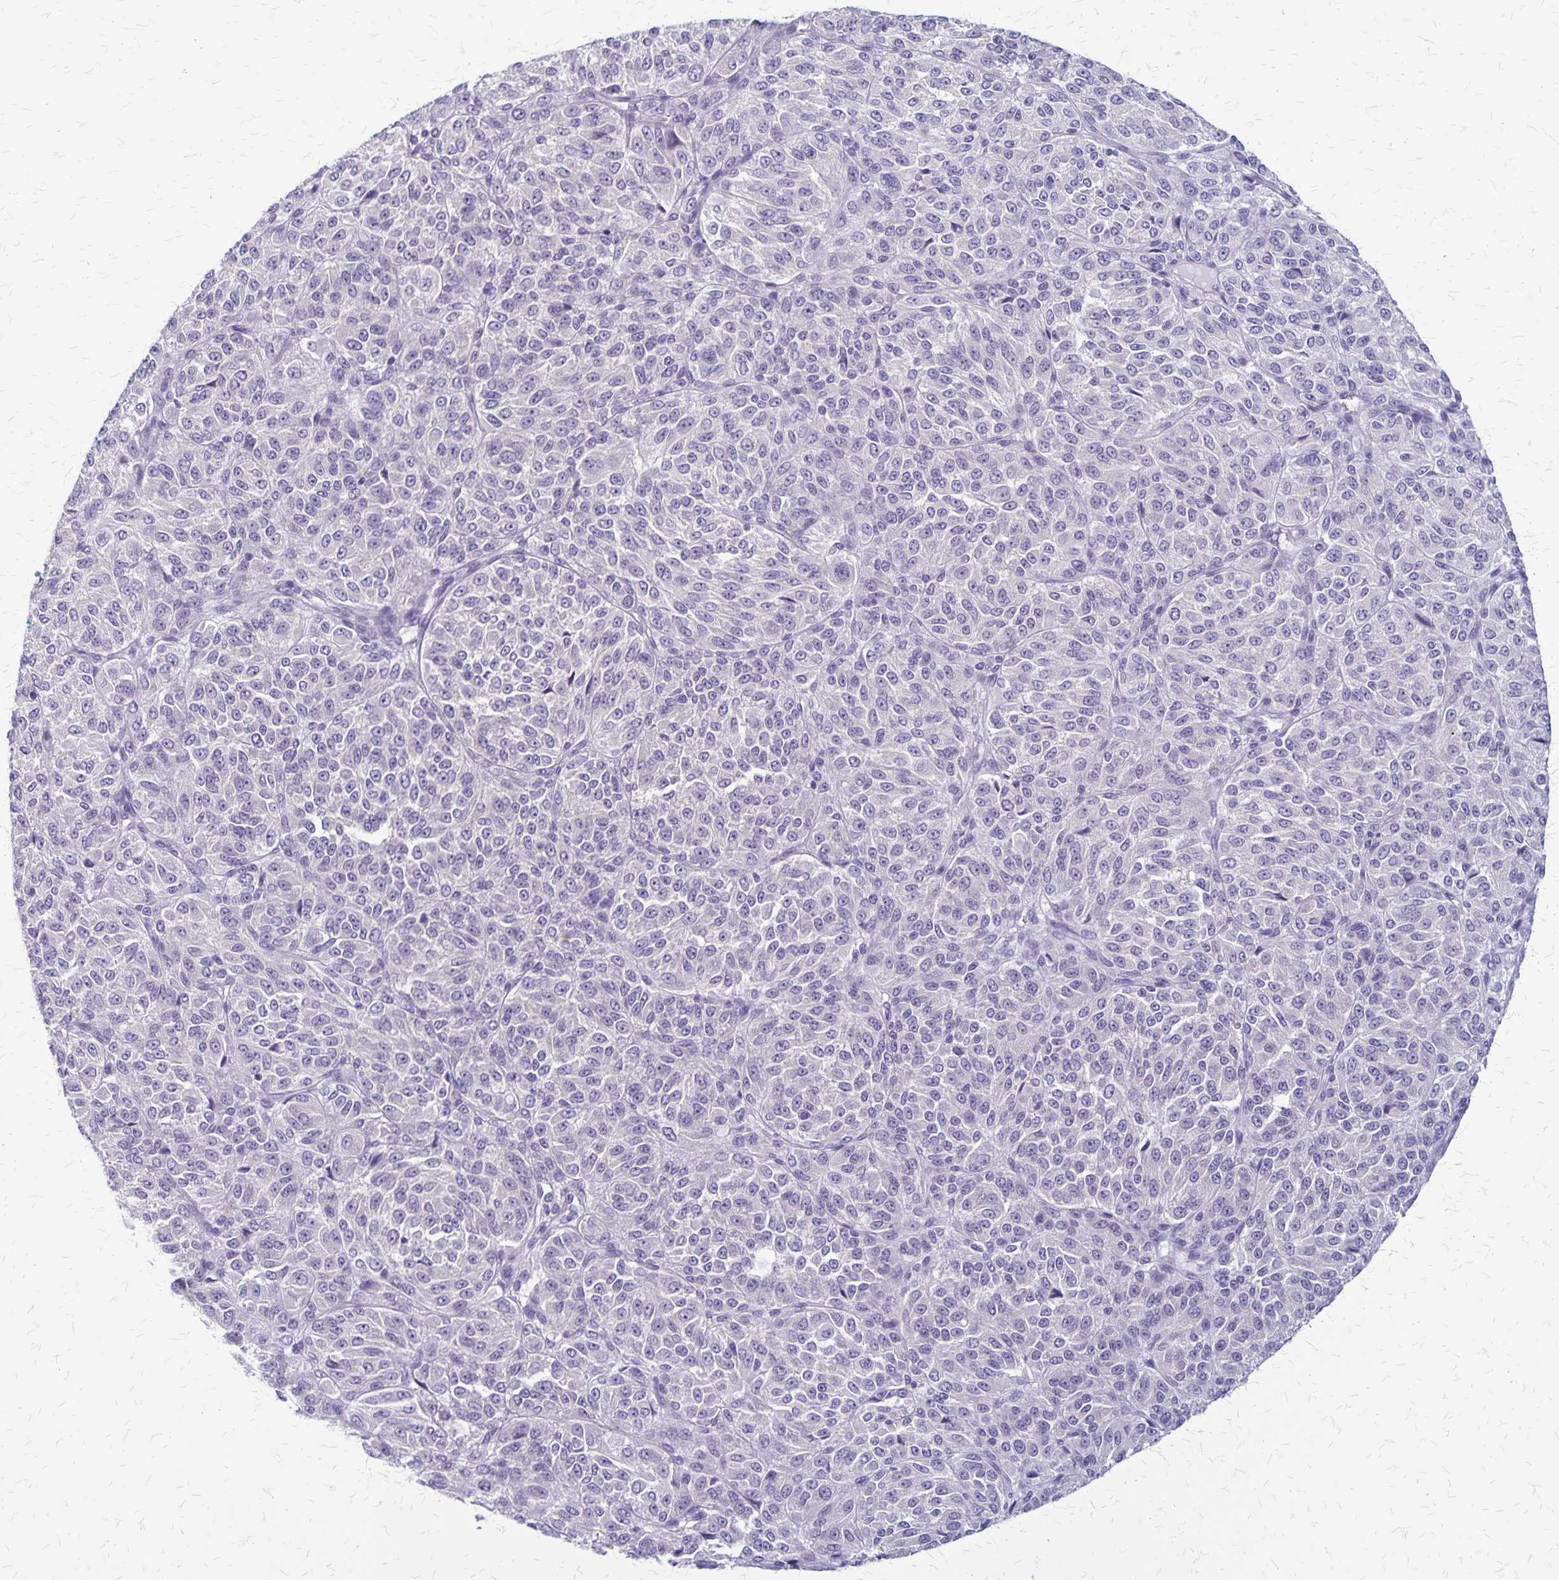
{"staining": {"intensity": "negative", "quantity": "none", "location": "none"}, "tissue": "melanoma", "cell_type": "Tumor cells", "image_type": "cancer", "snomed": [{"axis": "morphology", "description": "Malignant melanoma, Metastatic site"}, {"axis": "topography", "description": "Brain"}], "caption": "Tumor cells are negative for brown protein staining in malignant melanoma (metastatic site).", "gene": "PLXNB3", "patient": {"sex": "female", "age": 56}}